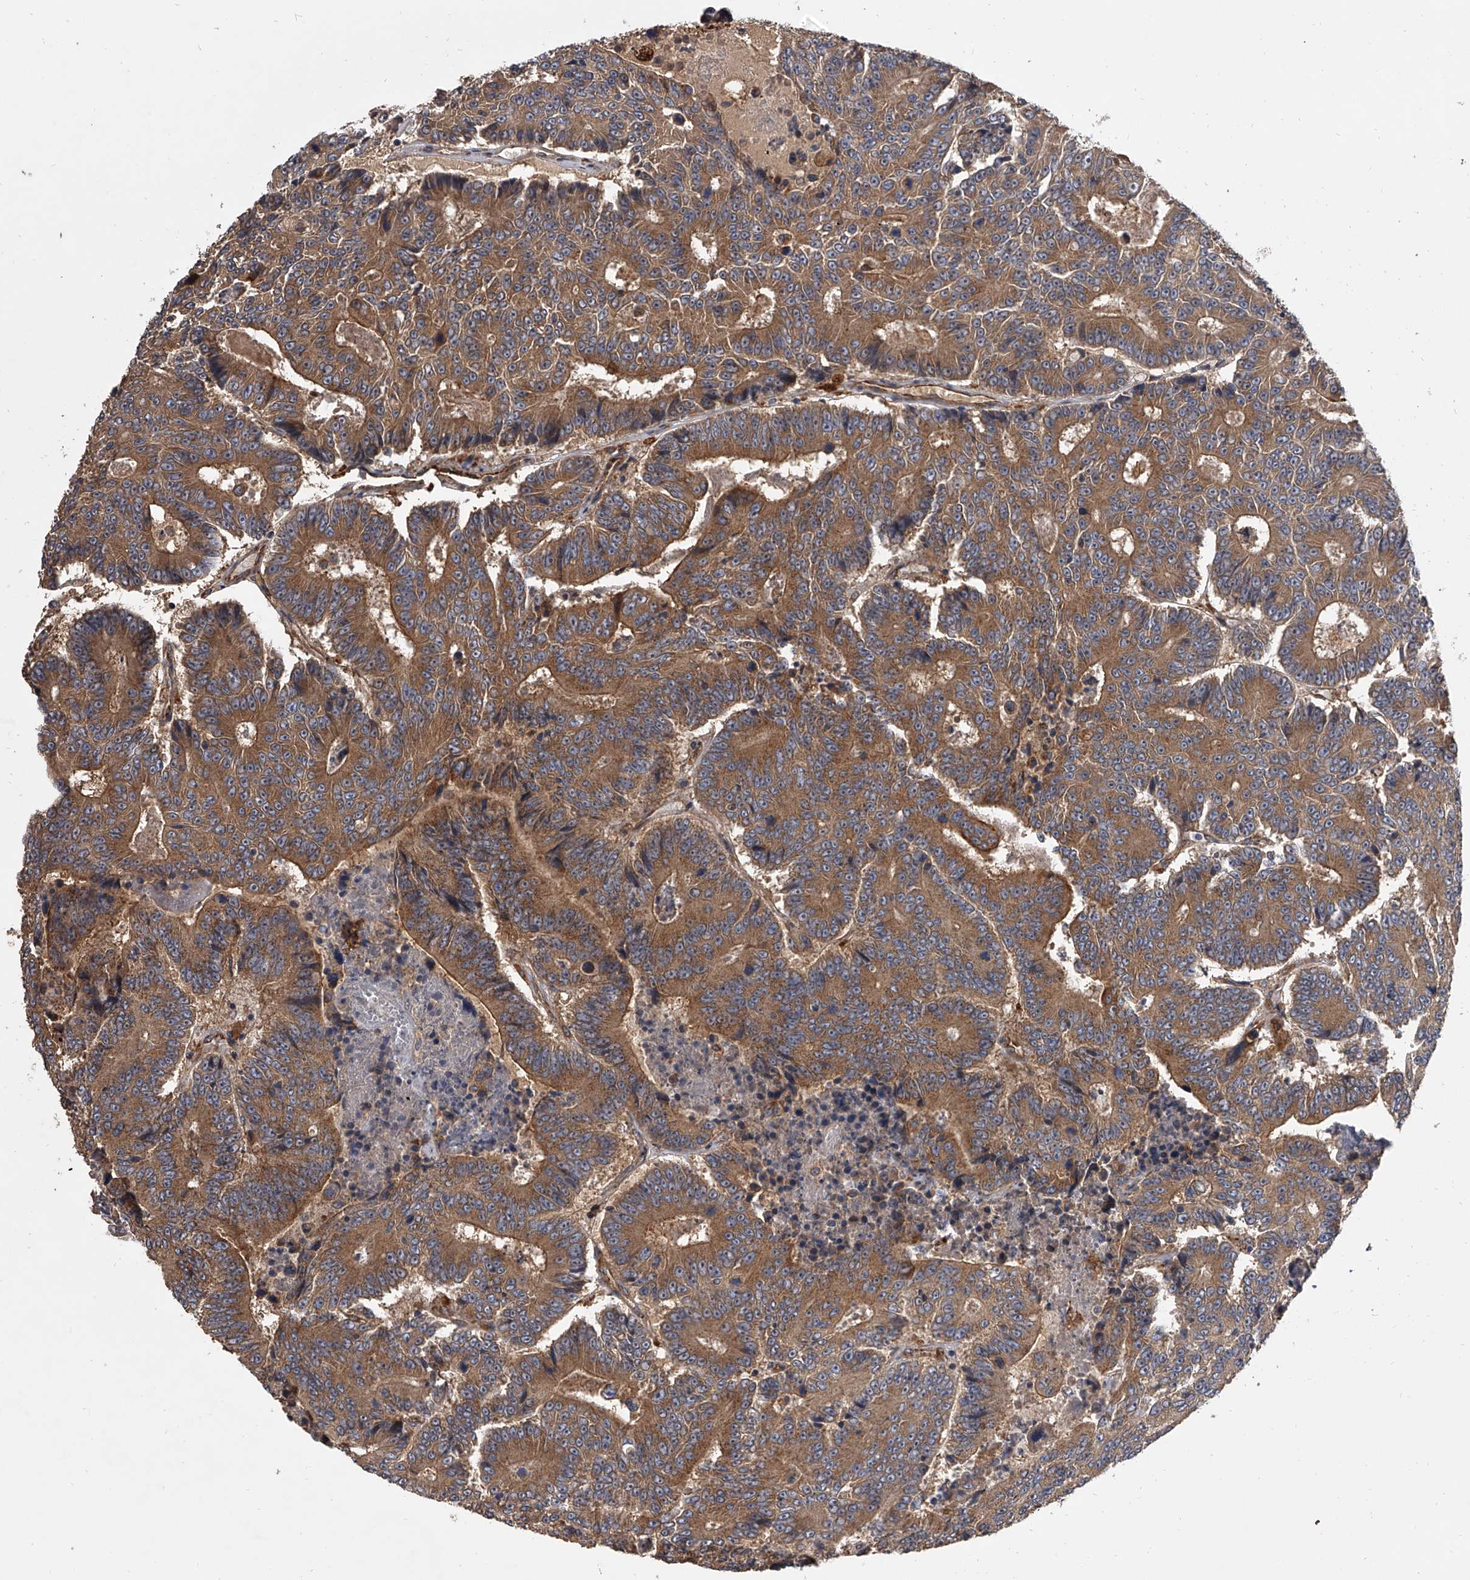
{"staining": {"intensity": "moderate", "quantity": ">75%", "location": "cytoplasmic/membranous"}, "tissue": "colorectal cancer", "cell_type": "Tumor cells", "image_type": "cancer", "snomed": [{"axis": "morphology", "description": "Adenocarcinoma, NOS"}, {"axis": "topography", "description": "Colon"}], "caption": "Colorectal adenocarcinoma was stained to show a protein in brown. There is medium levels of moderate cytoplasmic/membranous expression in about >75% of tumor cells.", "gene": "EXOC4", "patient": {"sex": "male", "age": 83}}